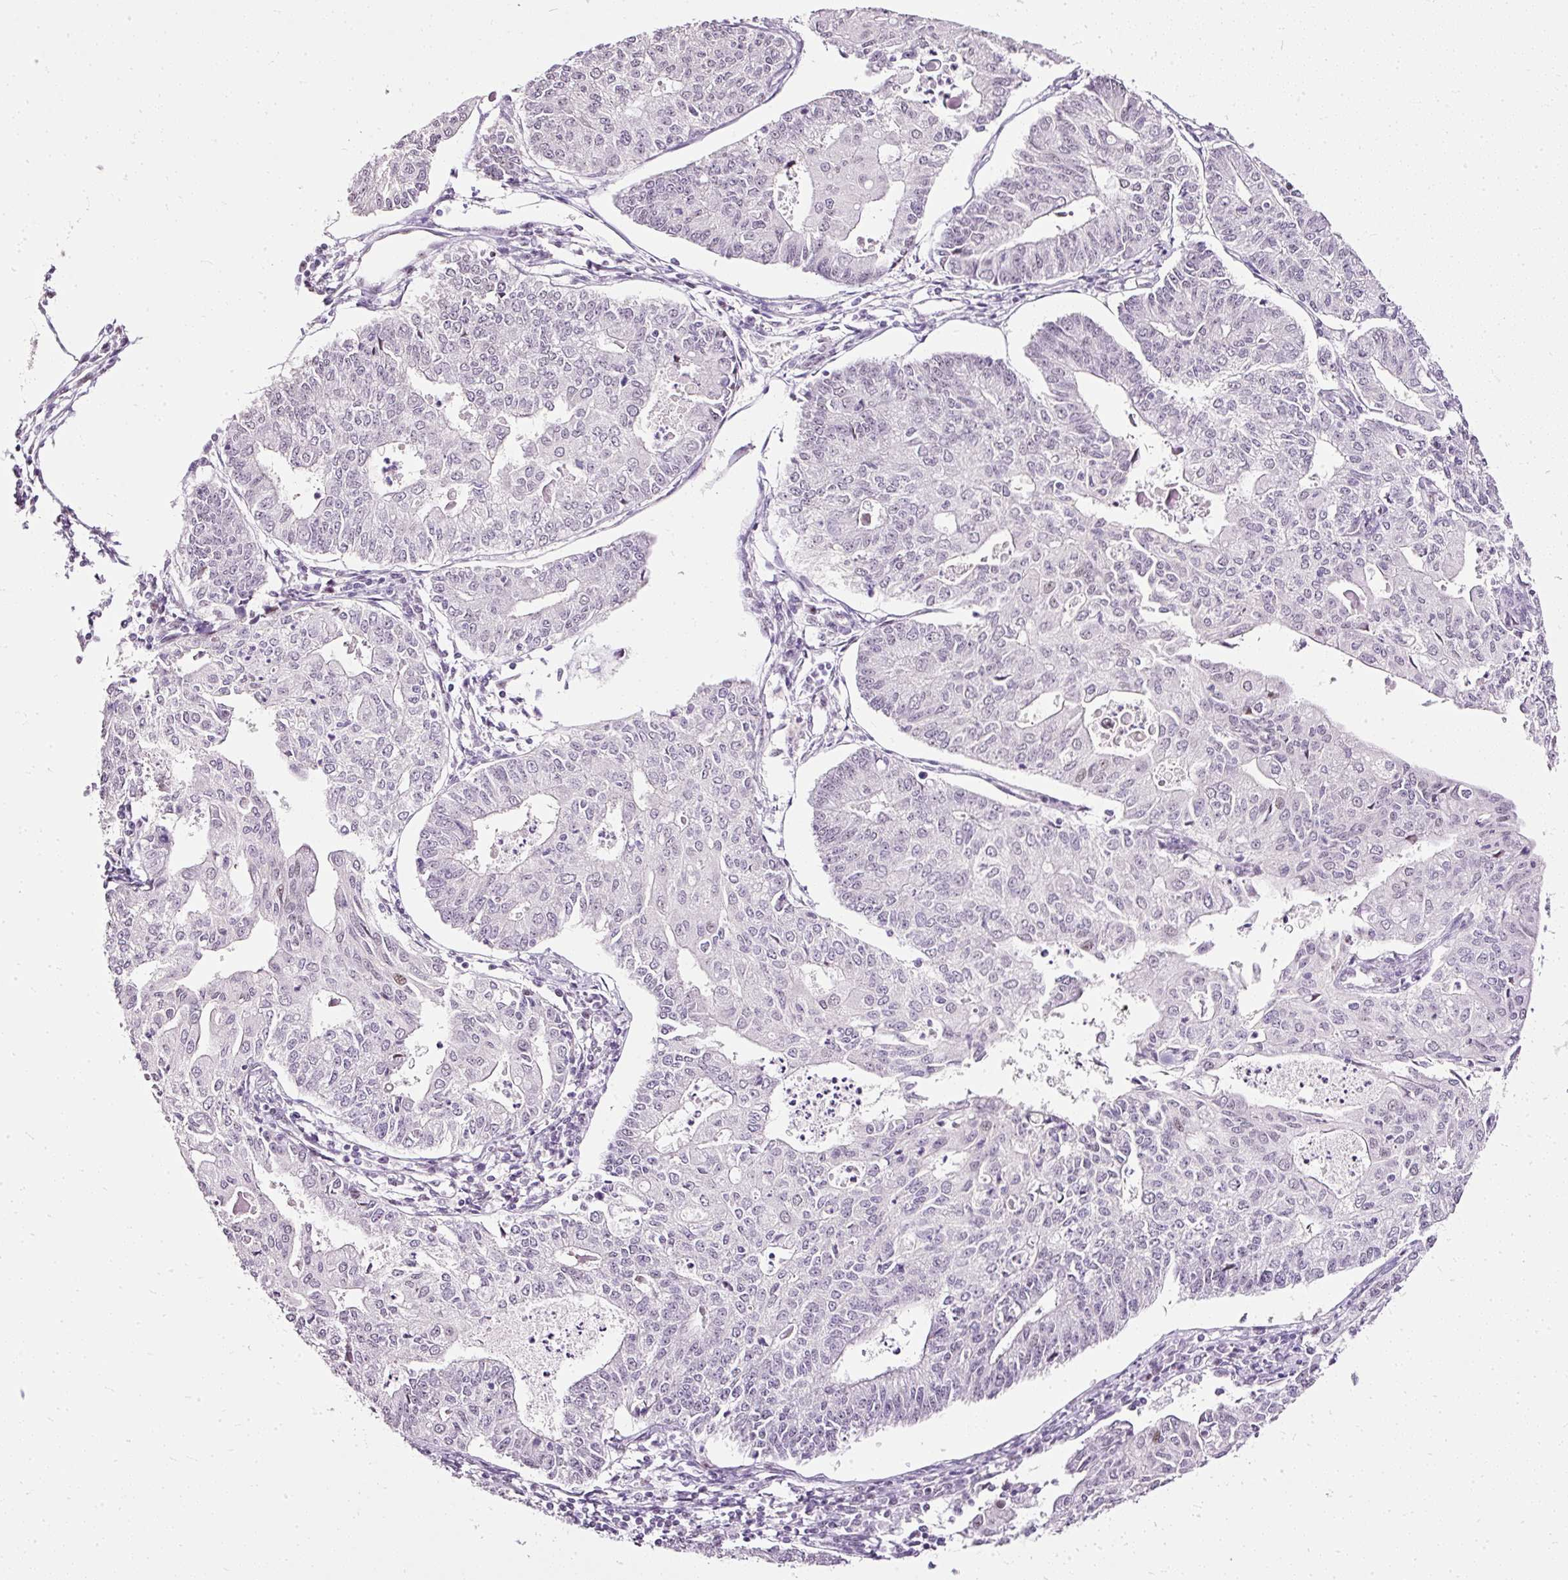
{"staining": {"intensity": "weak", "quantity": "25%-75%", "location": "nuclear"}, "tissue": "endometrial cancer", "cell_type": "Tumor cells", "image_type": "cancer", "snomed": [{"axis": "morphology", "description": "Adenocarcinoma, NOS"}, {"axis": "topography", "description": "Endometrium"}], "caption": "Weak nuclear protein expression is appreciated in approximately 25%-75% of tumor cells in endometrial cancer.", "gene": "PDE6B", "patient": {"sex": "female", "age": 56}}